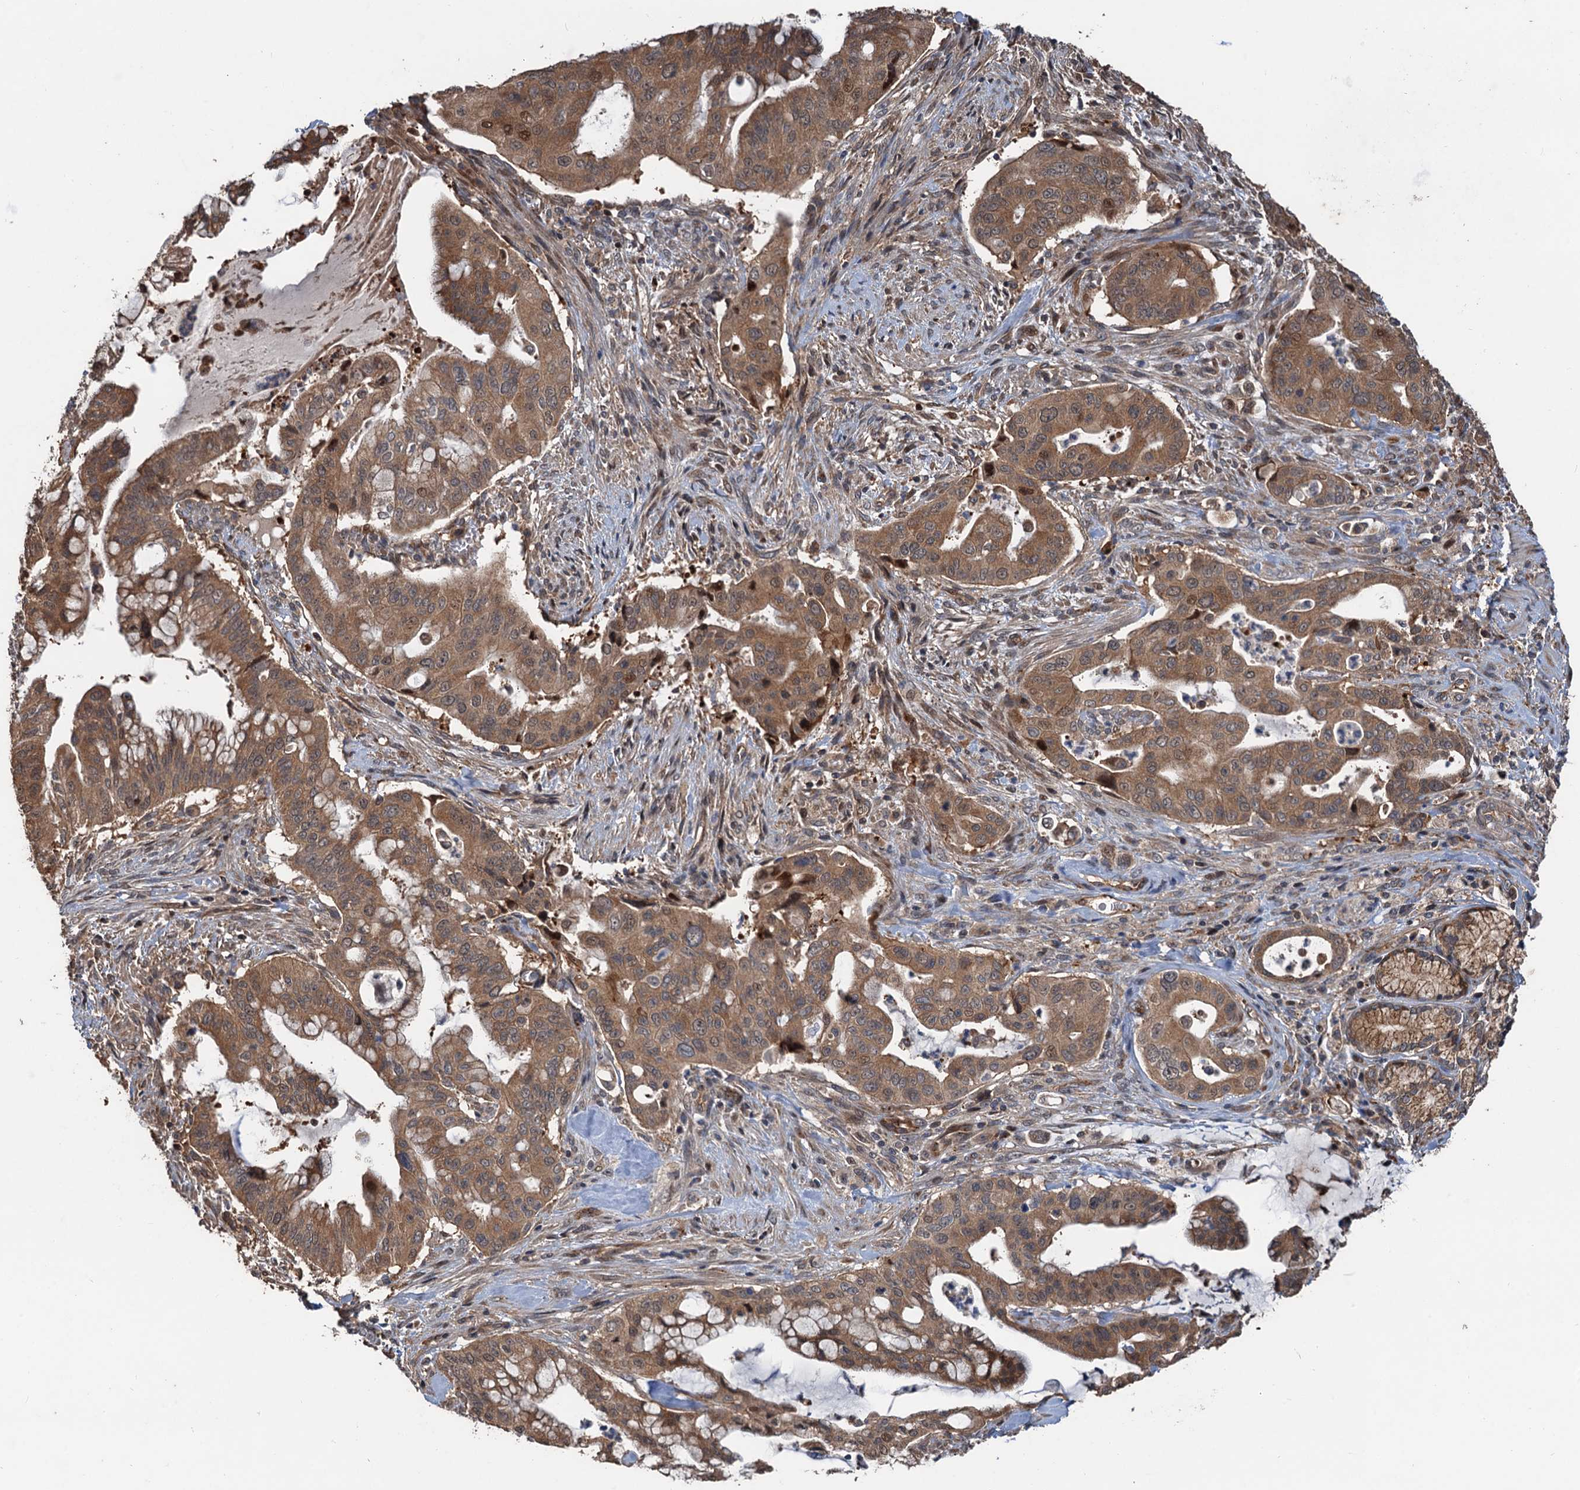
{"staining": {"intensity": "moderate", "quantity": ">75%", "location": "cytoplasmic/membranous,nuclear"}, "tissue": "pancreatic cancer", "cell_type": "Tumor cells", "image_type": "cancer", "snomed": [{"axis": "morphology", "description": "Adenocarcinoma, NOS"}, {"axis": "topography", "description": "Pancreas"}], "caption": "Pancreatic cancer (adenocarcinoma) was stained to show a protein in brown. There is medium levels of moderate cytoplasmic/membranous and nuclear expression in approximately >75% of tumor cells.", "gene": "DEXI", "patient": {"sex": "male", "age": 46}}